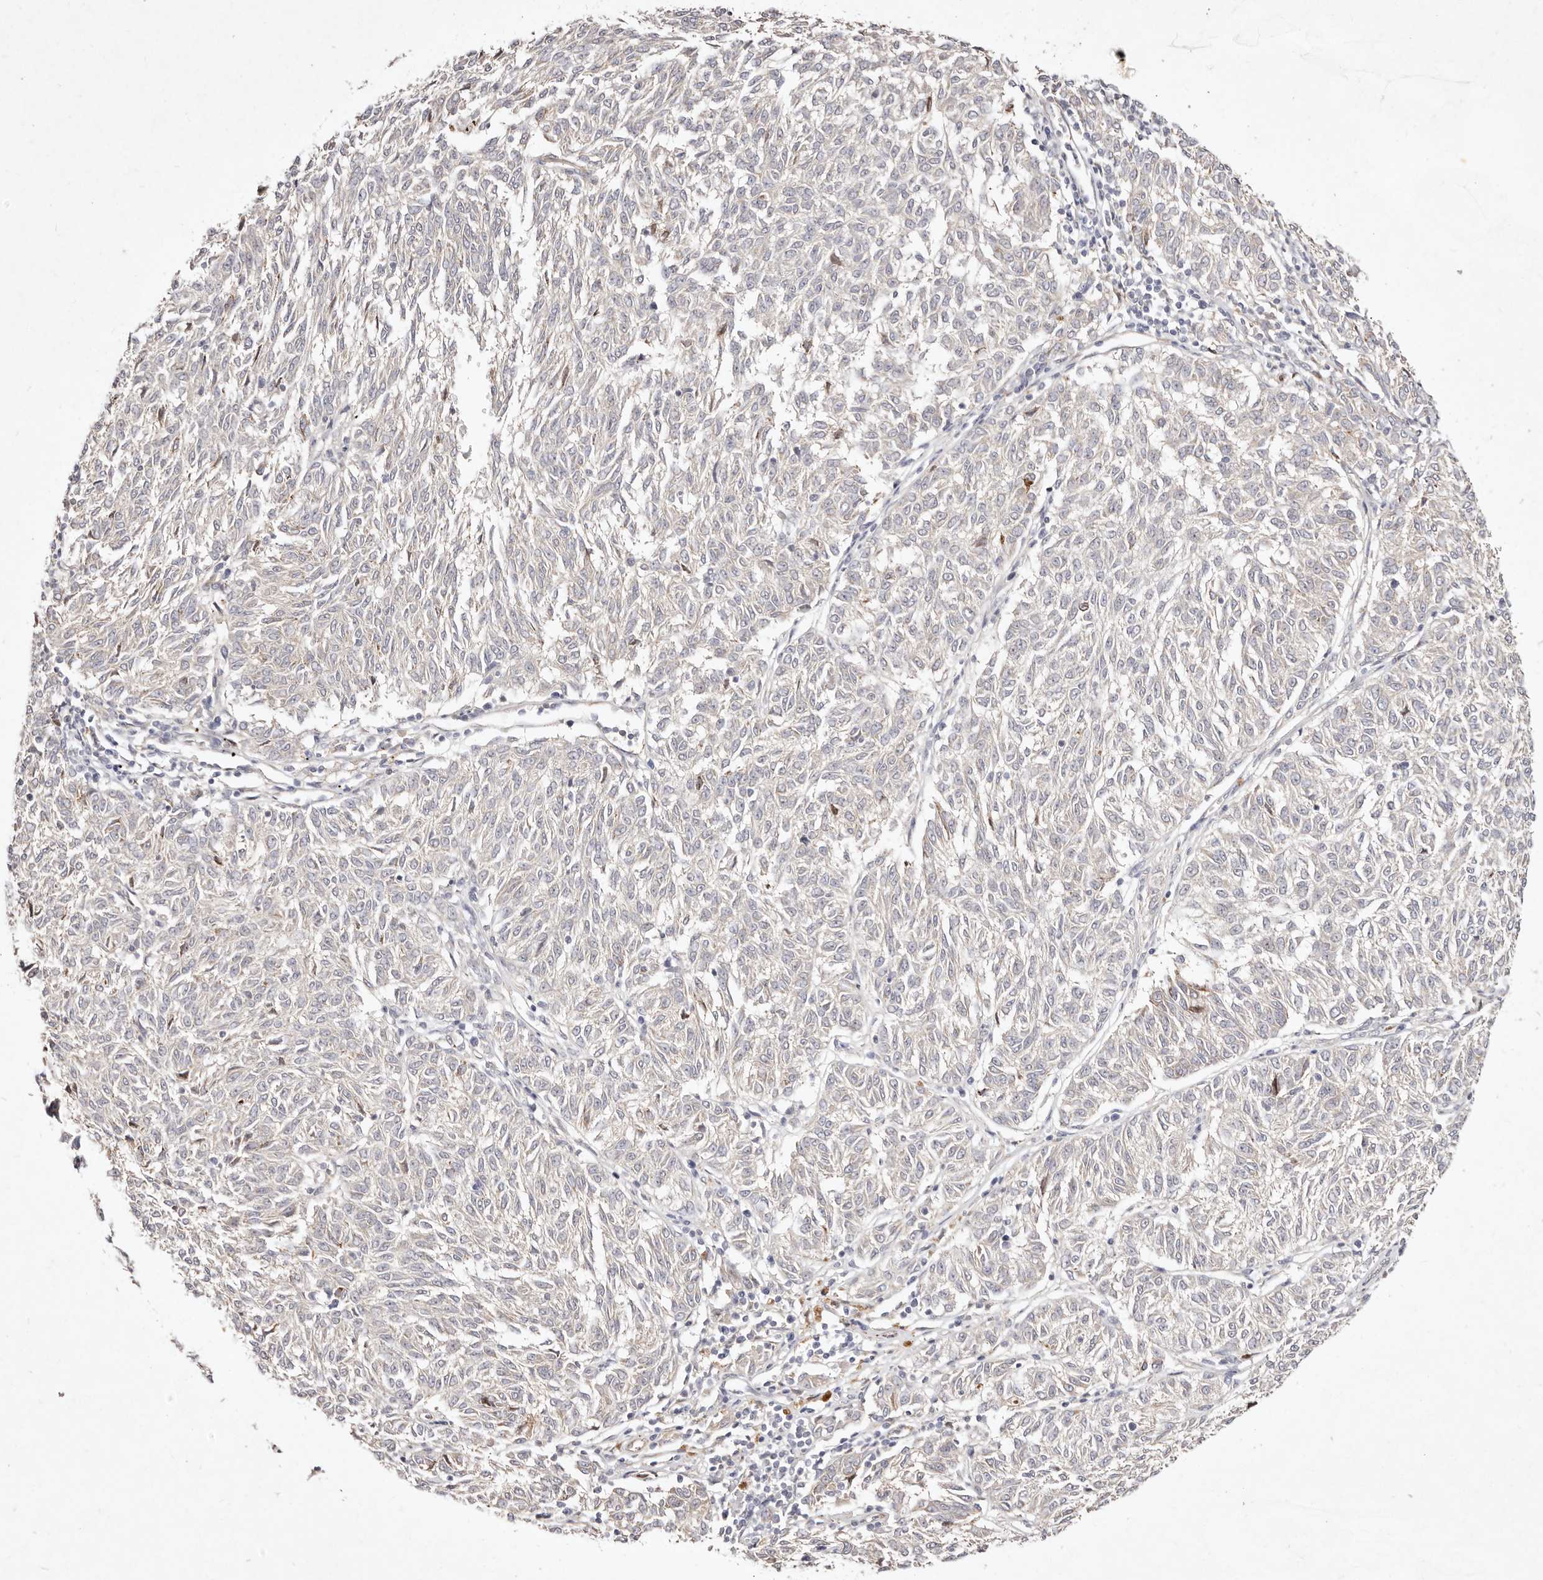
{"staining": {"intensity": "negative", "quantity": "none", "location": "none"}, "tissue": "melanoma", "cell_type": "Tumor cells", "image_type": "cancer", "snomed": [{"axis": "morphology", "description": "Malignant melanoma, NOS"}, {"axis": "topography", "description": "Skin"}], "caption": "The micrograph demonstrates no staining of tumor cells in malignant melanoma.", "gene": "MTMR11", "patient": {"sex": "female", "age": 72}}